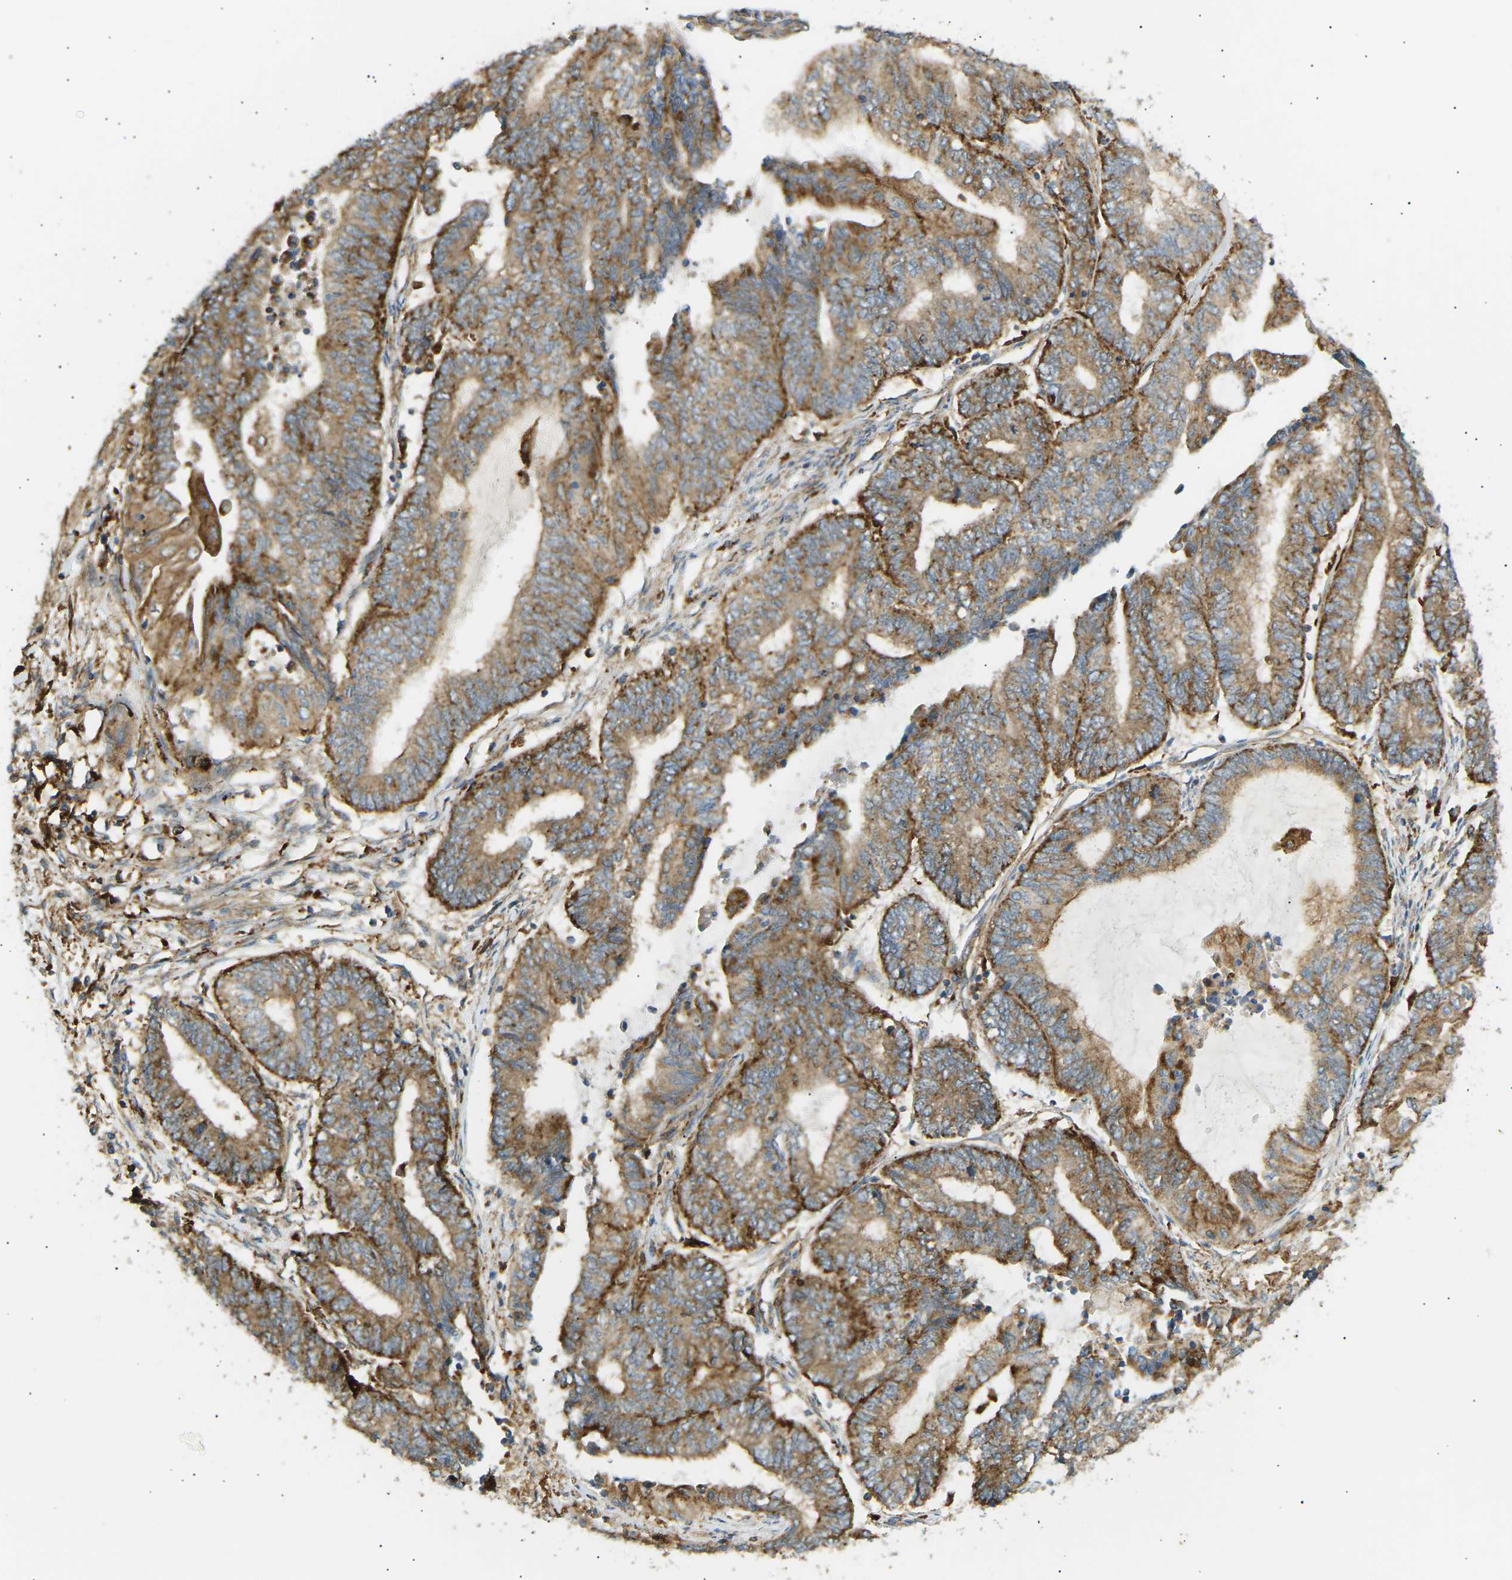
{"staining": {"intensity": "strong", "quantity": "25%-75%", "location": "cytoplasmic/membranous"}, "tissue": "endometrial cancer", "cell_type": "Tumor cells", "image_type": "cancer", "snomed": [{"axis": "morphology", "description": "Adenocarcinoma, NOS"}, {"axis": "topography", "description": "Uterus"}, {"axis": "topography", "description": "Endometrium"}], "caption": "The photomicrograph exhibits a brown stain indicating the presence of a protein in the cytoplasmic/membranous of tumor cells in endometrial cancer.", "gene": "CDK17", "patient": {"sex": "female", "age": 70}}